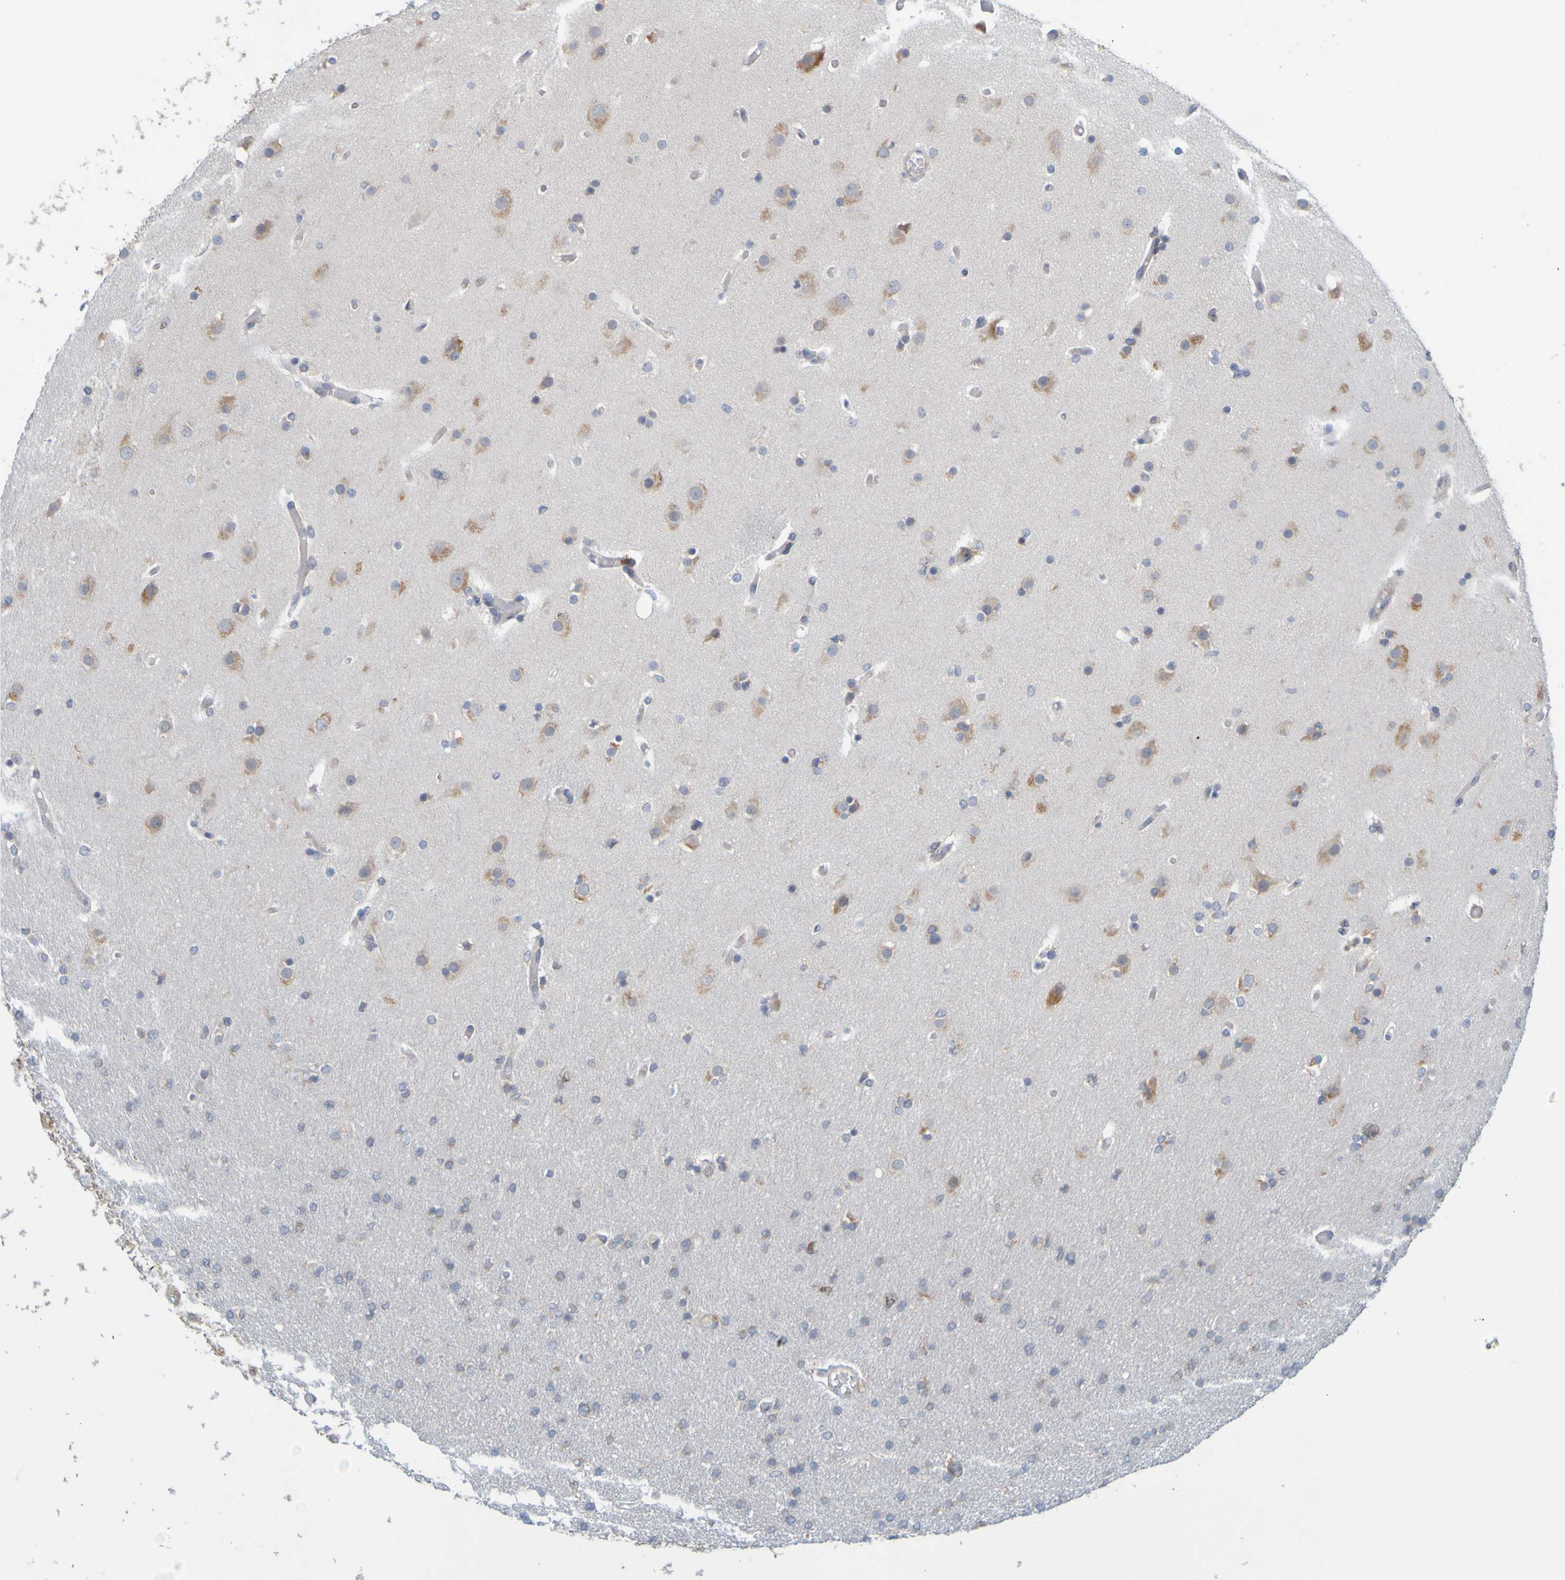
{"staining": {"intensity": "moderate", "quantity": "25%-75%", "location": "cytoplasmic/membranous"}, "tissue": "glioma", "cell_type": "Tumor cells", "image_type": "cancer", "snomed": [{"axis": "morphology", "description": "Glioma, malignant, High grade"}, {"axis": "topography", "description": "Cerebral cortex"}], "caption": "Human glioma stained with a protein marker shows moderate staining in tumor cells.", "gene": "MOGS", "patient": {"sex": "female", "age": 36}}